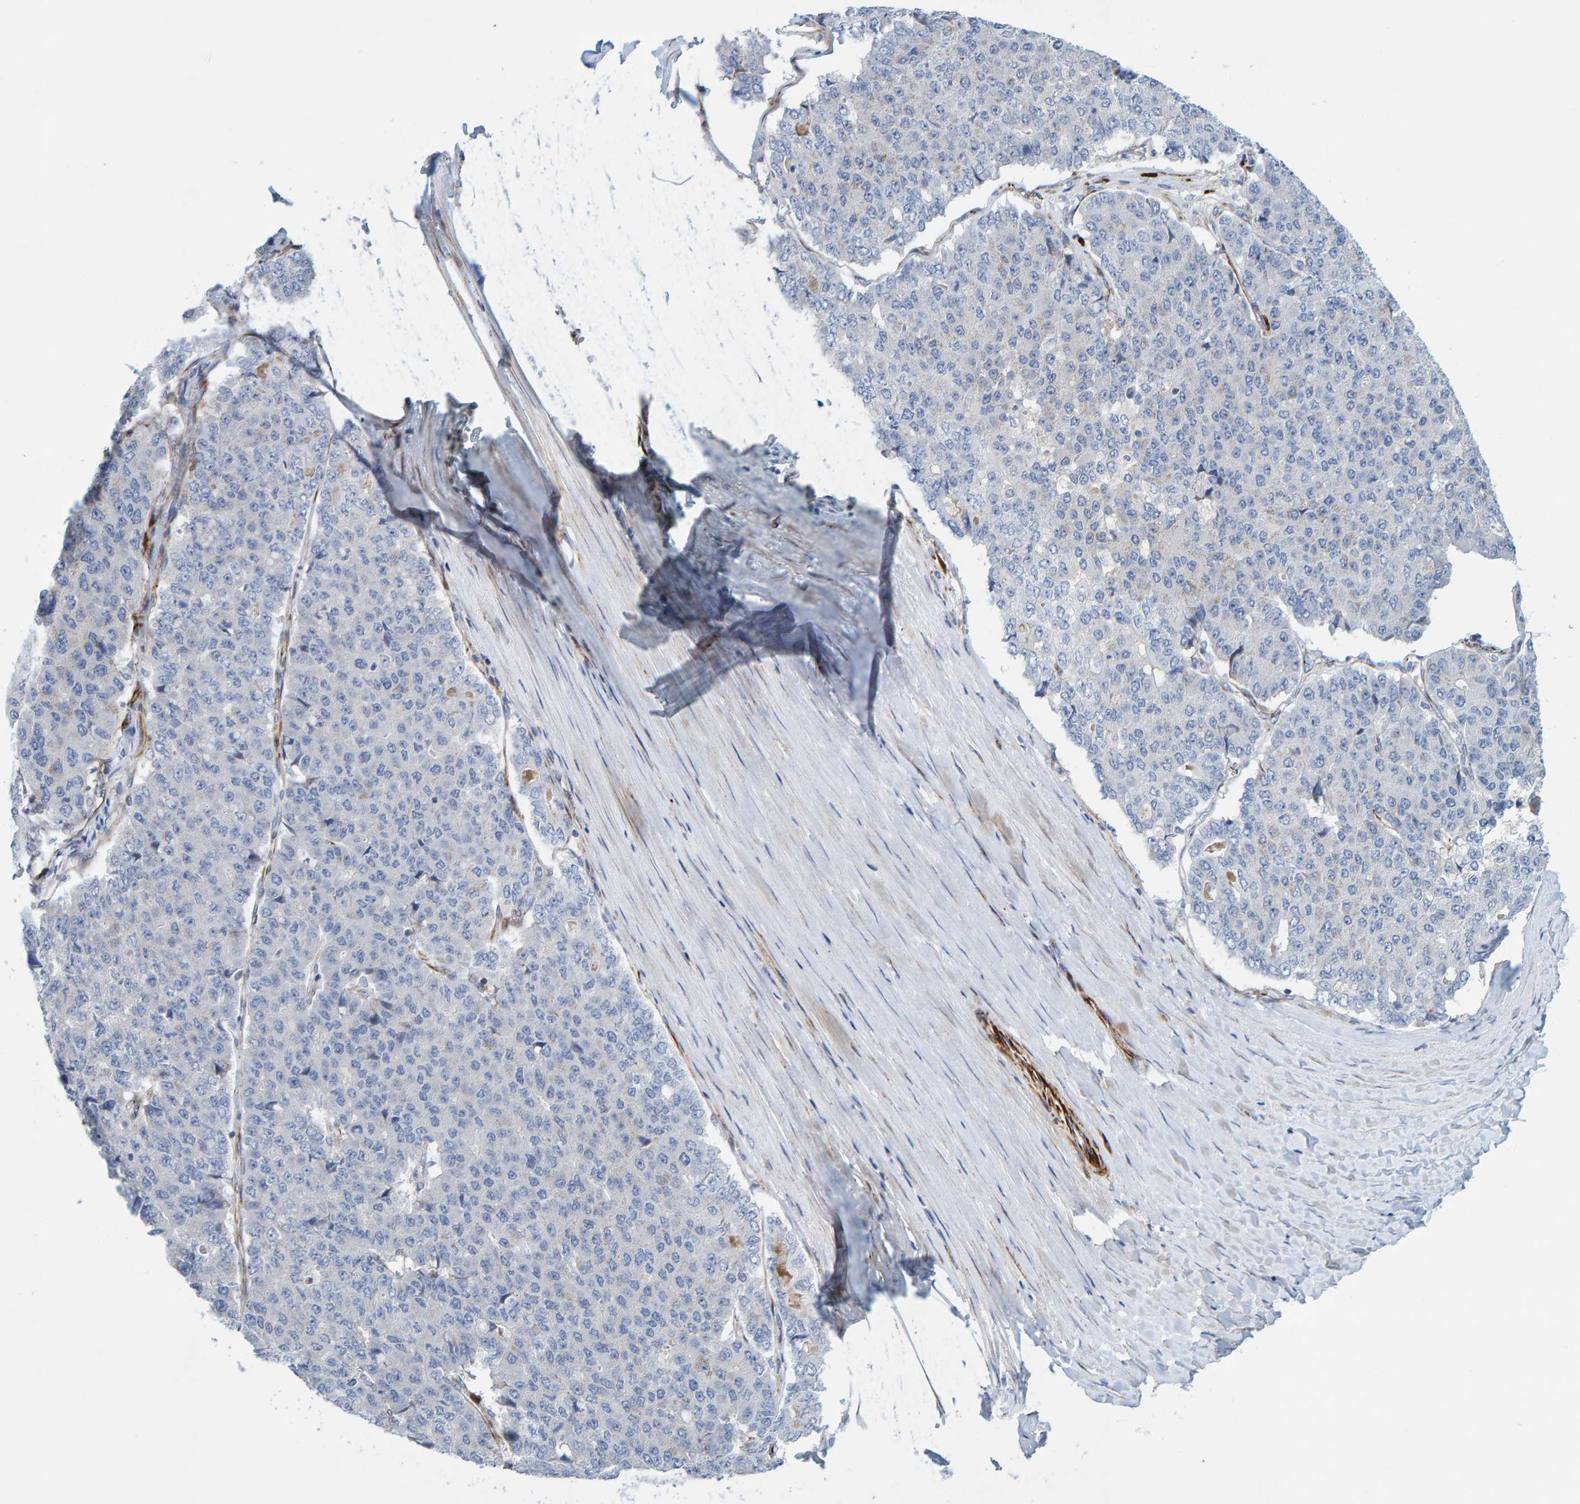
{"staining": {"intensity": "negative", "quantity": "none", "location": "none"}, "tissue": "pancreatic cancer", "cell_type": "Tumor cells", "image_type": "cancer", "snomed": [{"axis": "morphology", "description": "Adenocarcinoma, NOS"}, {"axis": "topography", "description": "Pancreas"}], "caption": "A histopathology image of human pancreatic adenocarcinoma is negative for staining in tumor cells.", "gene": "POLG2", "patient": {"sex": "male", "age": 50}}